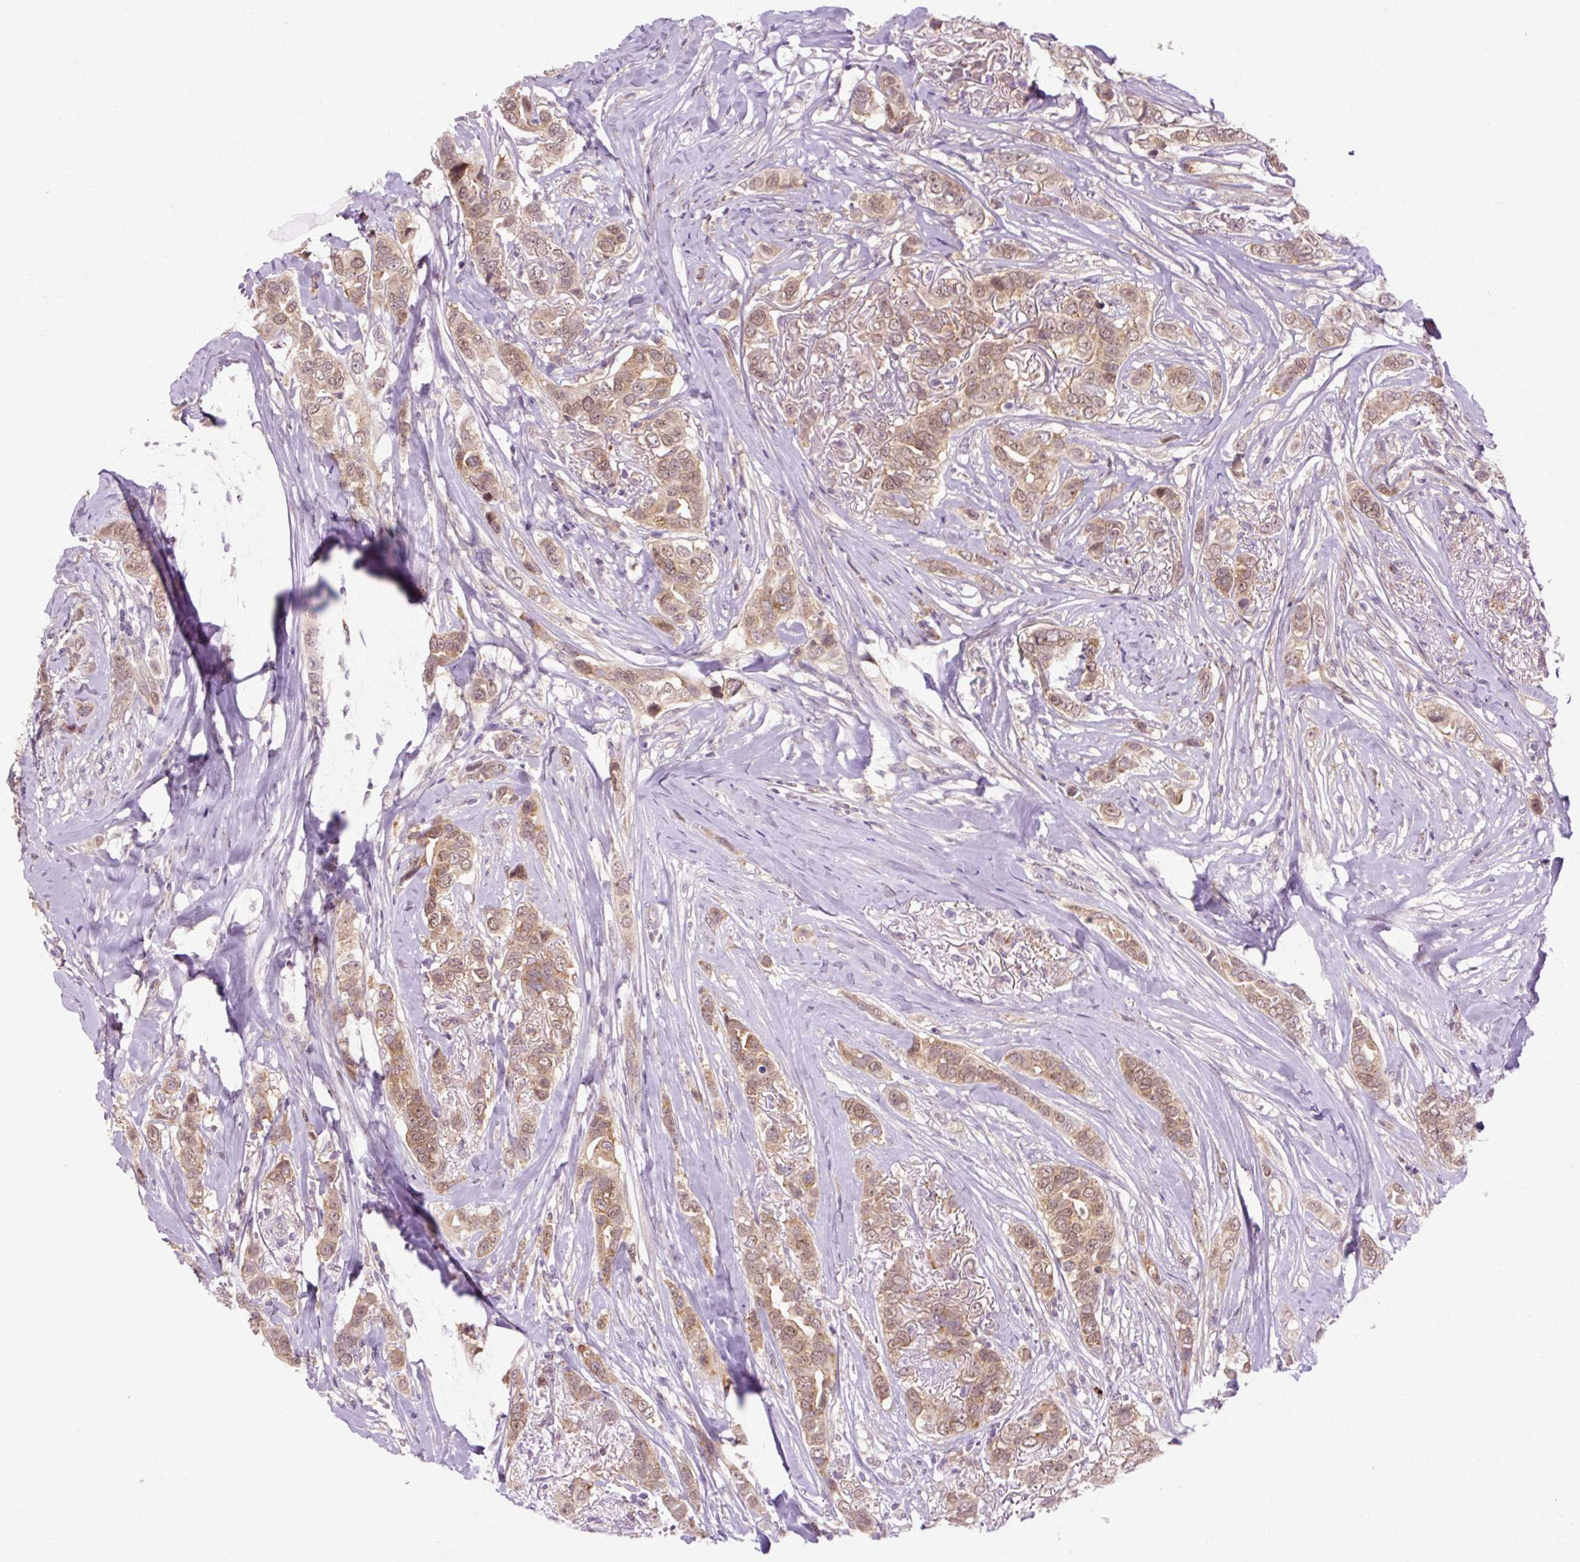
{"staining": {"intensity": "moderate", "quantity": ">75%", "location": "cytoplasmic/membranous"}, "tissue": "breast cancer", "cell_type": "Tumor cells", "image_type": "cancer", "snomed": [{"axis": "morphology", "description": "Lobular carcinoma"}, {"axis": "topography", "description": "Breast"}], "caption": "Breast lobular carcinoma stained with a protein marker demonstrates moderate staining in tumor cells.", "gene": "GEMIN2", "patient": {"sex": "female", "age": 51}}